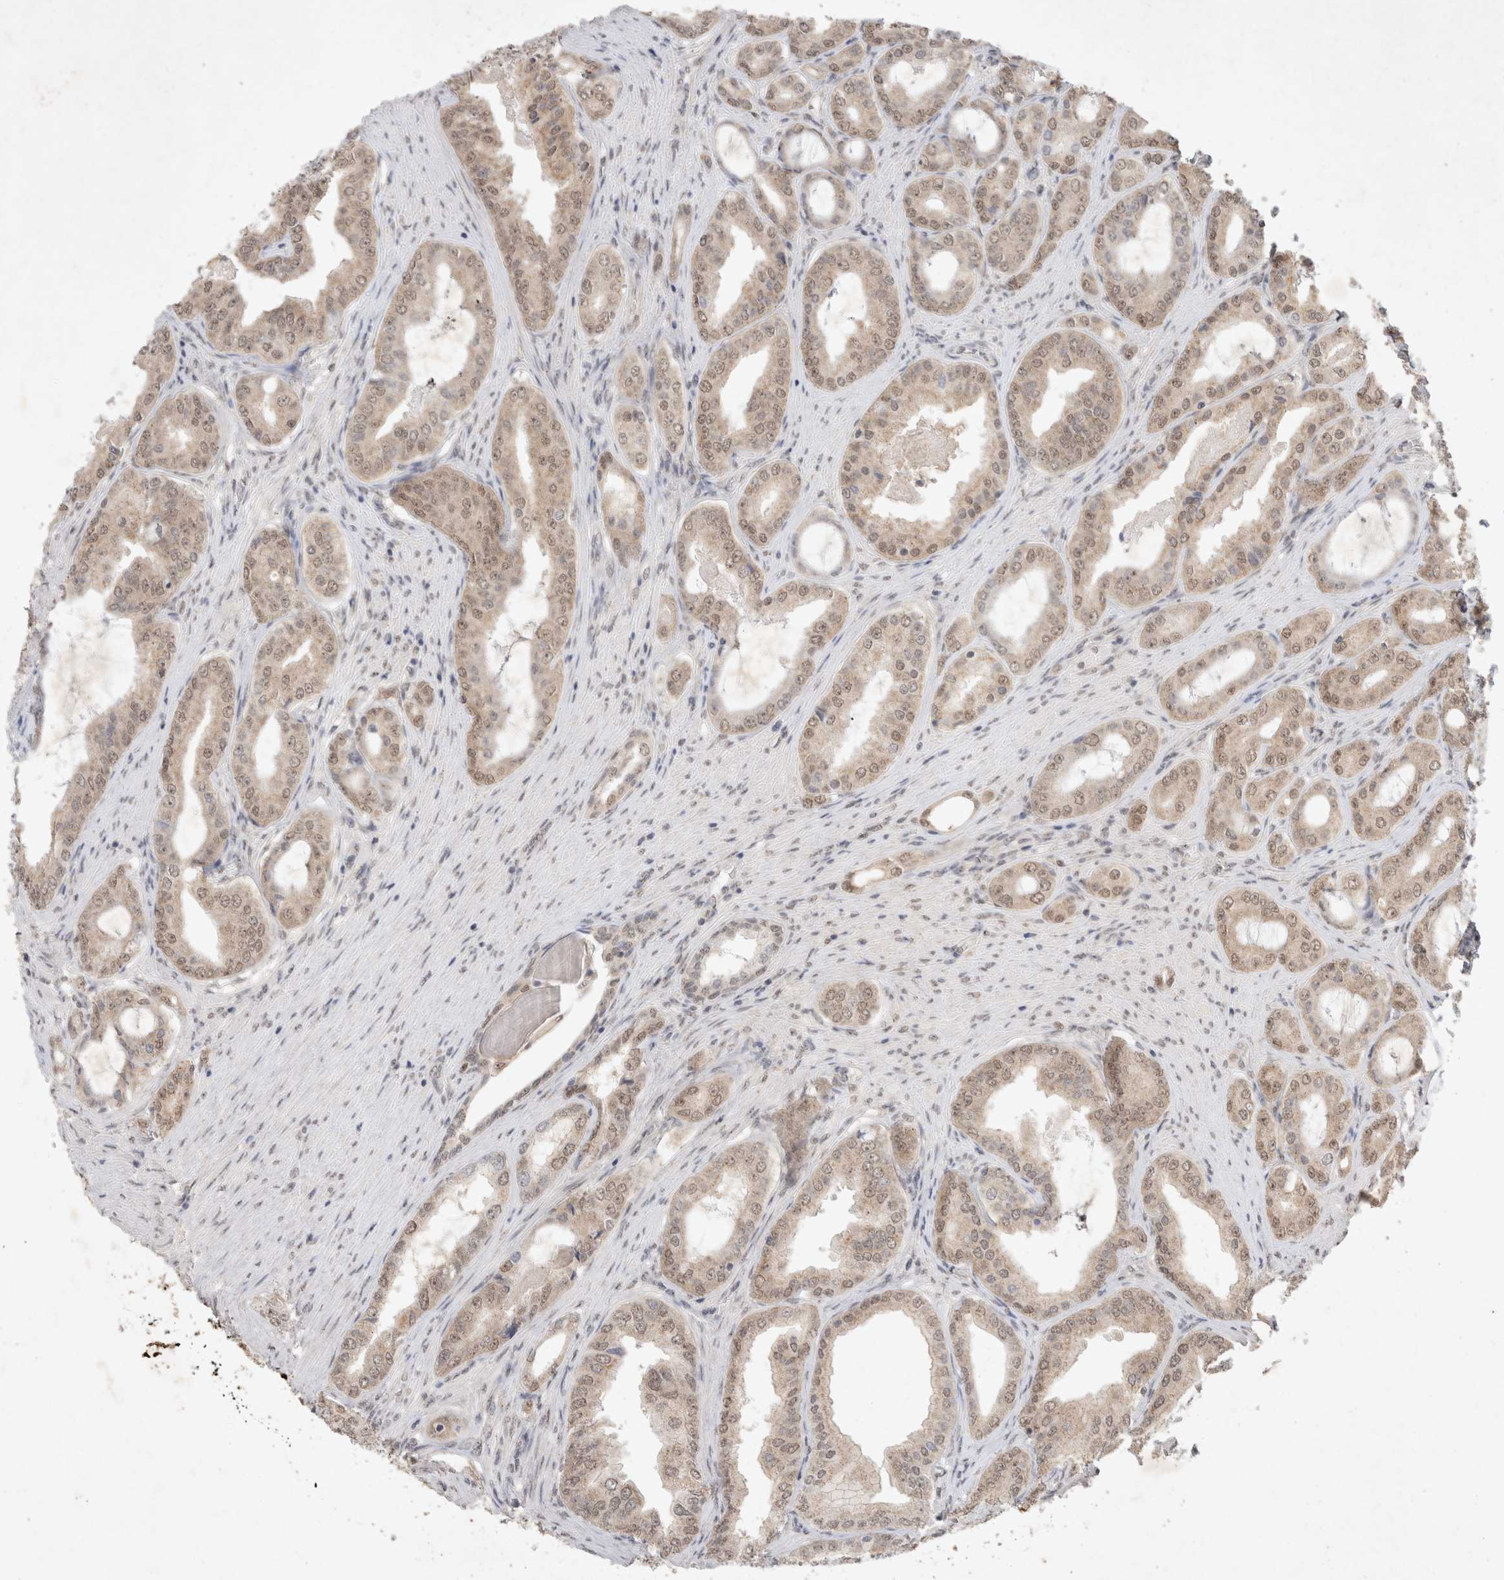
{"staining": {"intensity": "weak", "quantity": ">75%", "location": "cytoplasmic/membranous,nuclear"}, "tissue": "prostate cancer", "cell_type": "Tumor cells", "image_type": "cancer", "snomed": [{"axis": "morphology", "description": "Adenocarcinoma, High grade"}, {"axis": "topography", "description": "Prostate"}], "caption": "The immunohistochemical stain highlights weak cytoplasmic/membranous and nuclear staining in tumor cells of prostate high-grade adenocarcinoma tissue. Immunohistochemistry stains the protein of interest in brown and the nuclei are stained blue.", "gene": "FBXO42", "patient": {"sex": "male", "age": 60}}